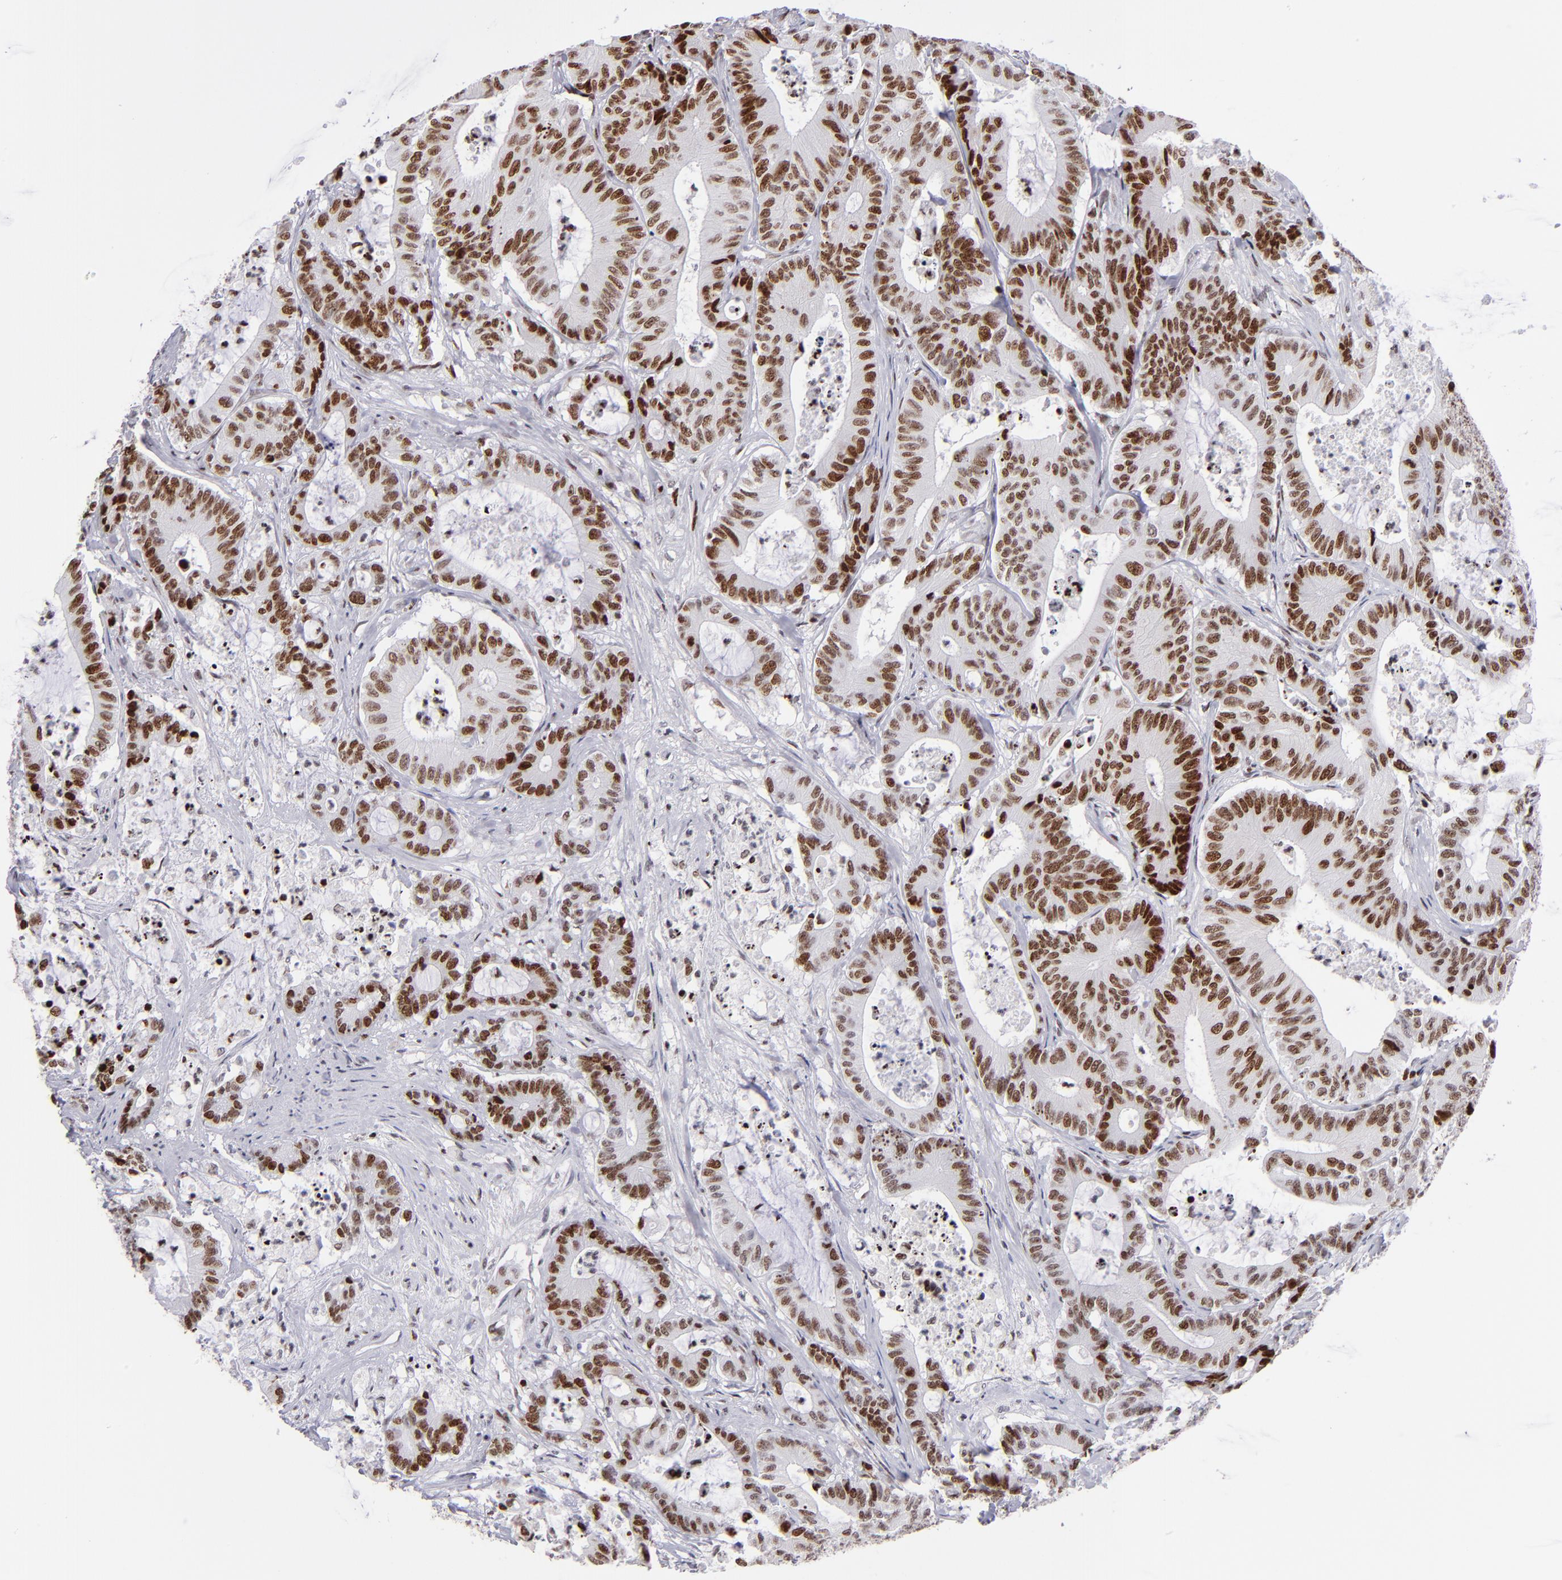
{"staining": {"intensity": "strong", "quantity": ">75%", "location": "nuclear"}, "tissue": "colorectal cancer", "cell_type": "Tumor cells", "image_type": "cancer", "snomed": [{"axis": "morphology", "description": "Adenocarcinoma, NOS"}, {"axis": "topography", "description": "Colon"}], "caption": "Adenocarcinoma (colorectal) stained with DAB immunohistochemistry exhibits high levels of strong nuclear positivity in about >75% of tumor cells.", "gene": "POLA1", "patient": {"sex": "female", "age": 84}}